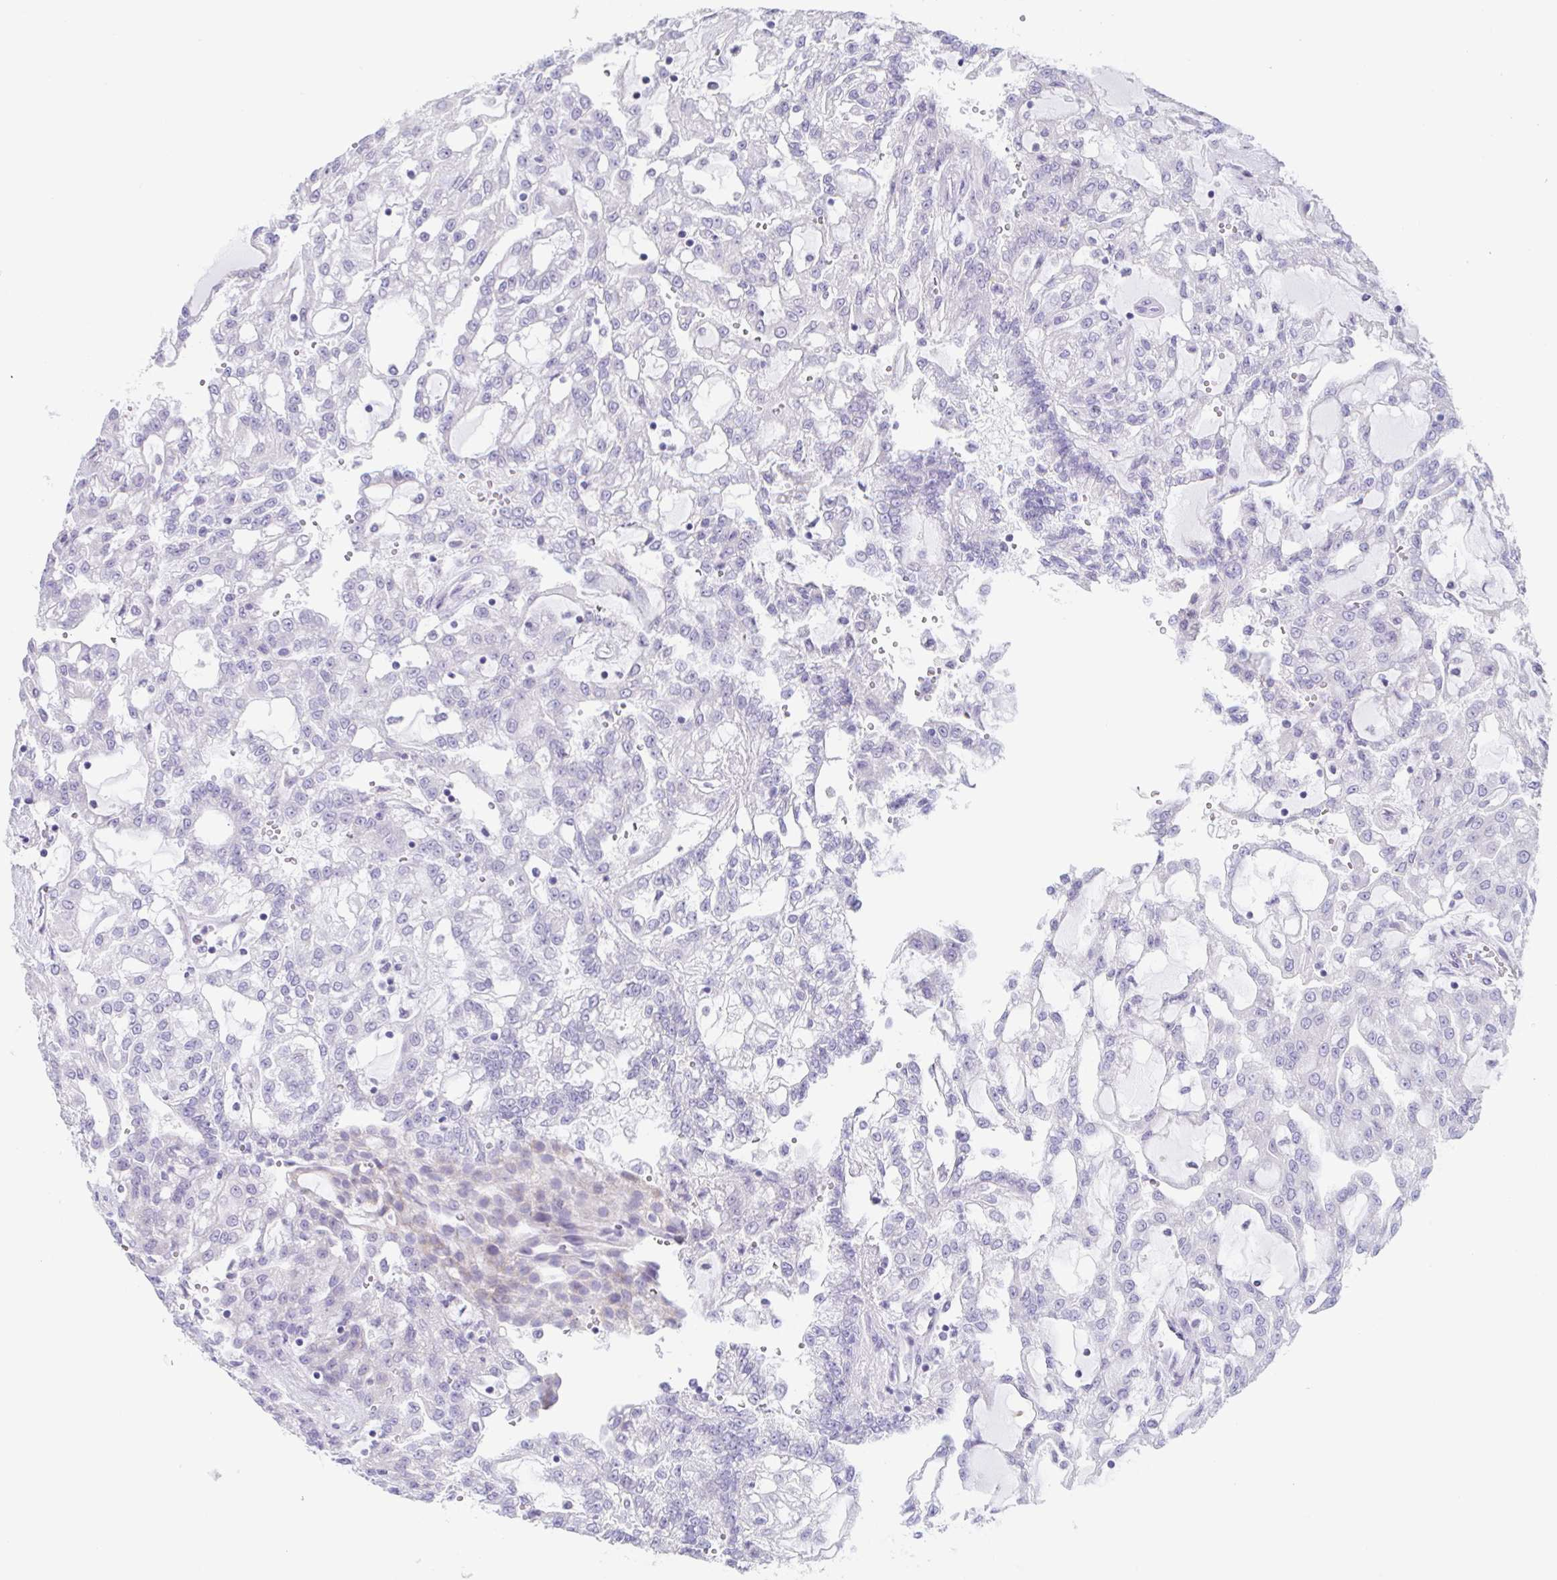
{"staining": {"intensity": "negative", "quantity": "none", "location": "none"}, "tissue": "renal cancer", "cell_type": "Tumor cells", "image_type": "cancer", "snomed": [{"axis": "morphology", "description": "Adenocarcinoma, NOS"}, {"axis": "topography", "description": "Kidney"}], "caption": "DAB immunohistochemical staining of human renal adenocarcinoma shows no significant expression in tumor cells.", "gene": "HDGFL1", "patient": {"sex": "male", "age": 63}}